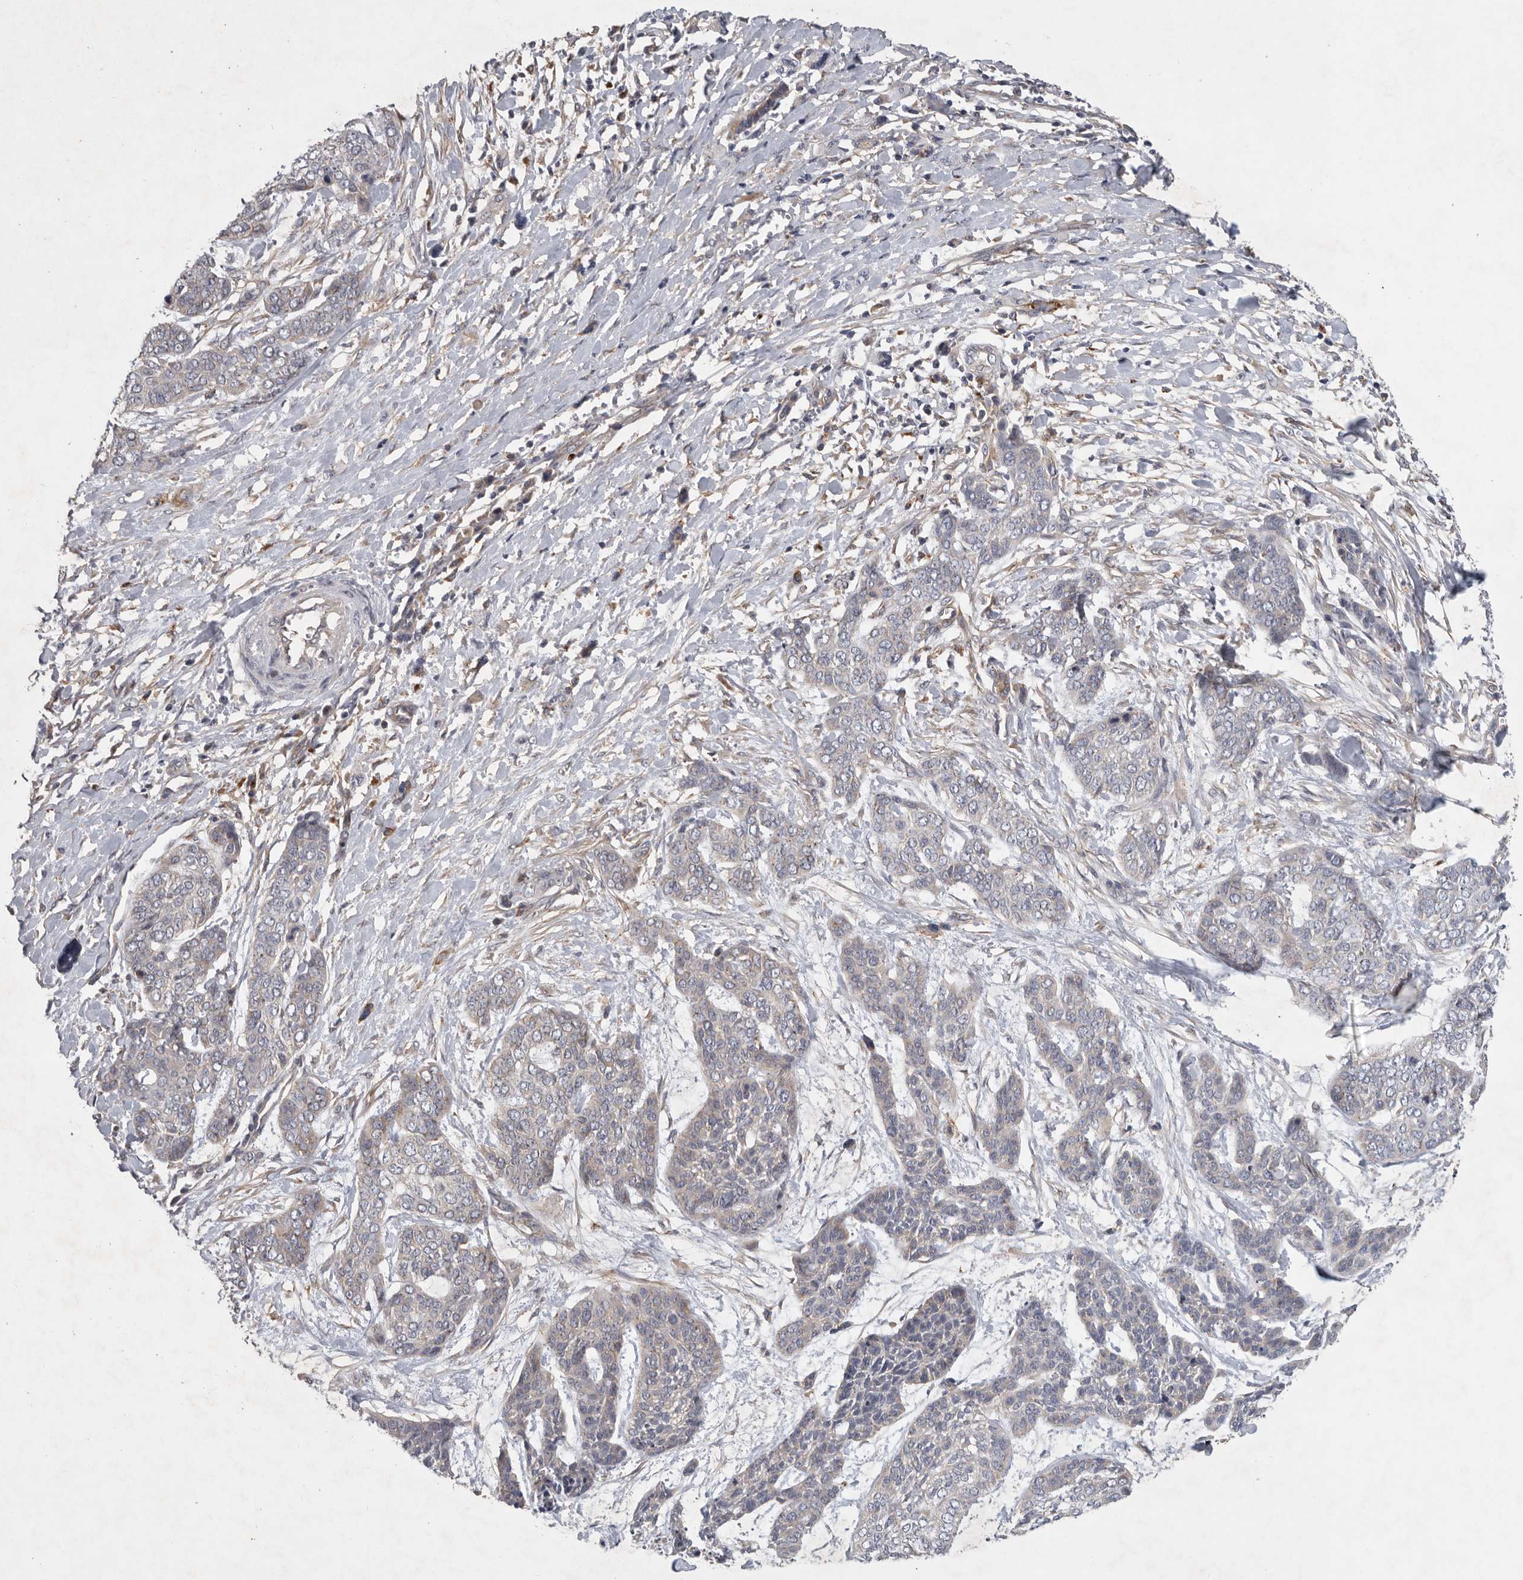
{"staining": {"intensity": "negative", "quantity": "none", "location": "none"}, "tissue": "skin cancer", "cell_type": "Tumor cells", "image_type": "cancer", "snomed": [{"axis": "morphology", "description": "Basal cell carcinoma"}, {"axis": "topography", "description": "Skin"}], "caption": "Immunohistochemistry of skin basal cell carcinoma demonstrates no expression in tumor cells. Nuclei are stained in blue.", "gene": "C1orf109", "patient": {"sex": "female", "age": 64}}